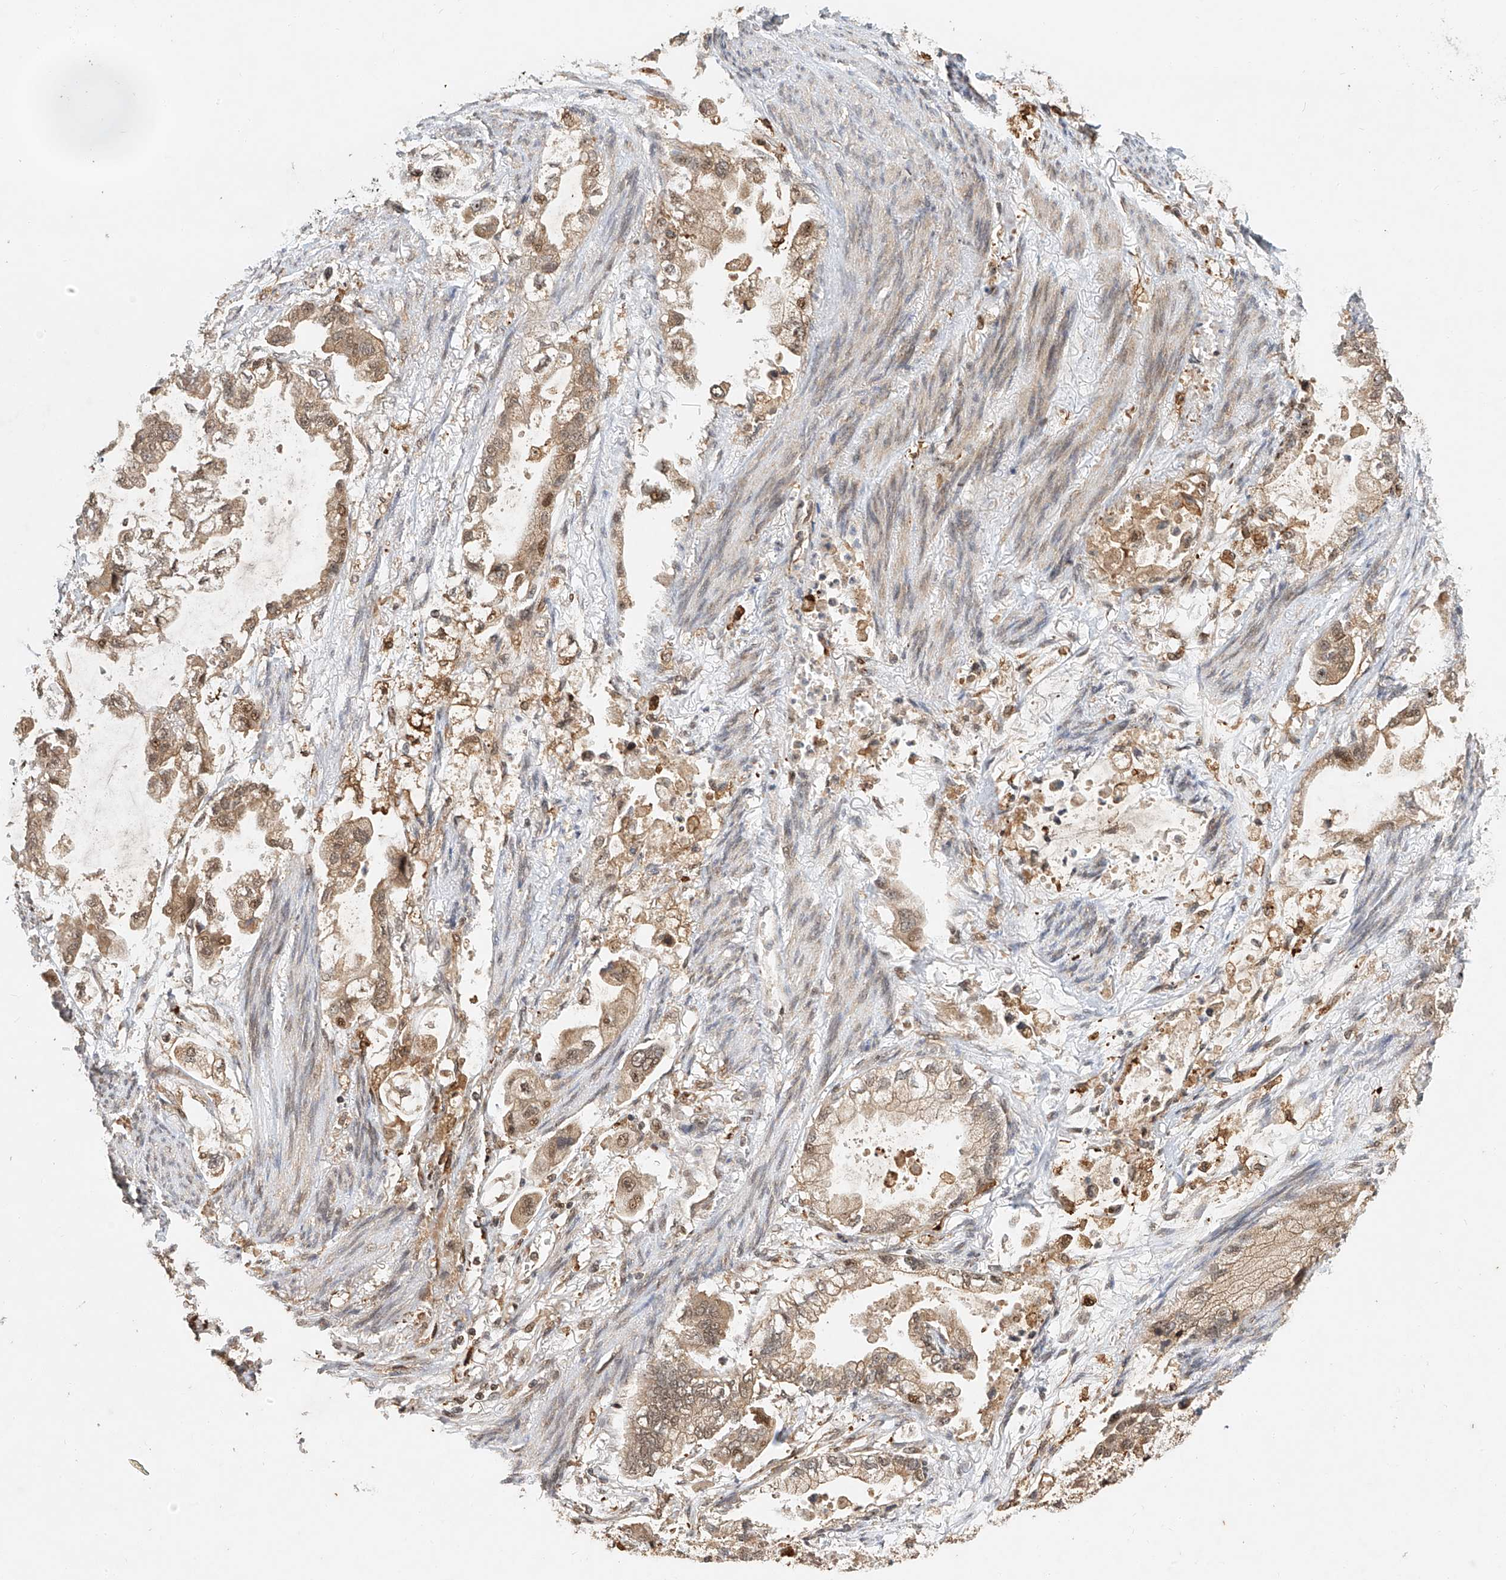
{"staining": {"intensity": "weak", "quantity": "25%-75%", "location": "cytoplasmic/membranous,nuclear"}, "tissue": "stomach cancer", "cell_type": "Tumor cells", "image_type": "cancer", "snomed": [{"axis": "morphology", "description": "Adenocarcinoma, NOS"}, {"axis": "topography", "description": "Stomach"}], "caption": "Immunohistochemistry (DAB (3,3'-diaminobenzidine)) staining of human stomach cancer shows weak cytoplasmic/membranous and nuclear protein positivity in approximately 25%-75% of tumor cells. Using DAB (3,3'-diaminobenzidine) (brown) and hematoxylin (blue) stains, captured at high magnification using brightfield microscopy.", "gene": "SYTL3", "patient": {"sex": "male", "age": 62}}